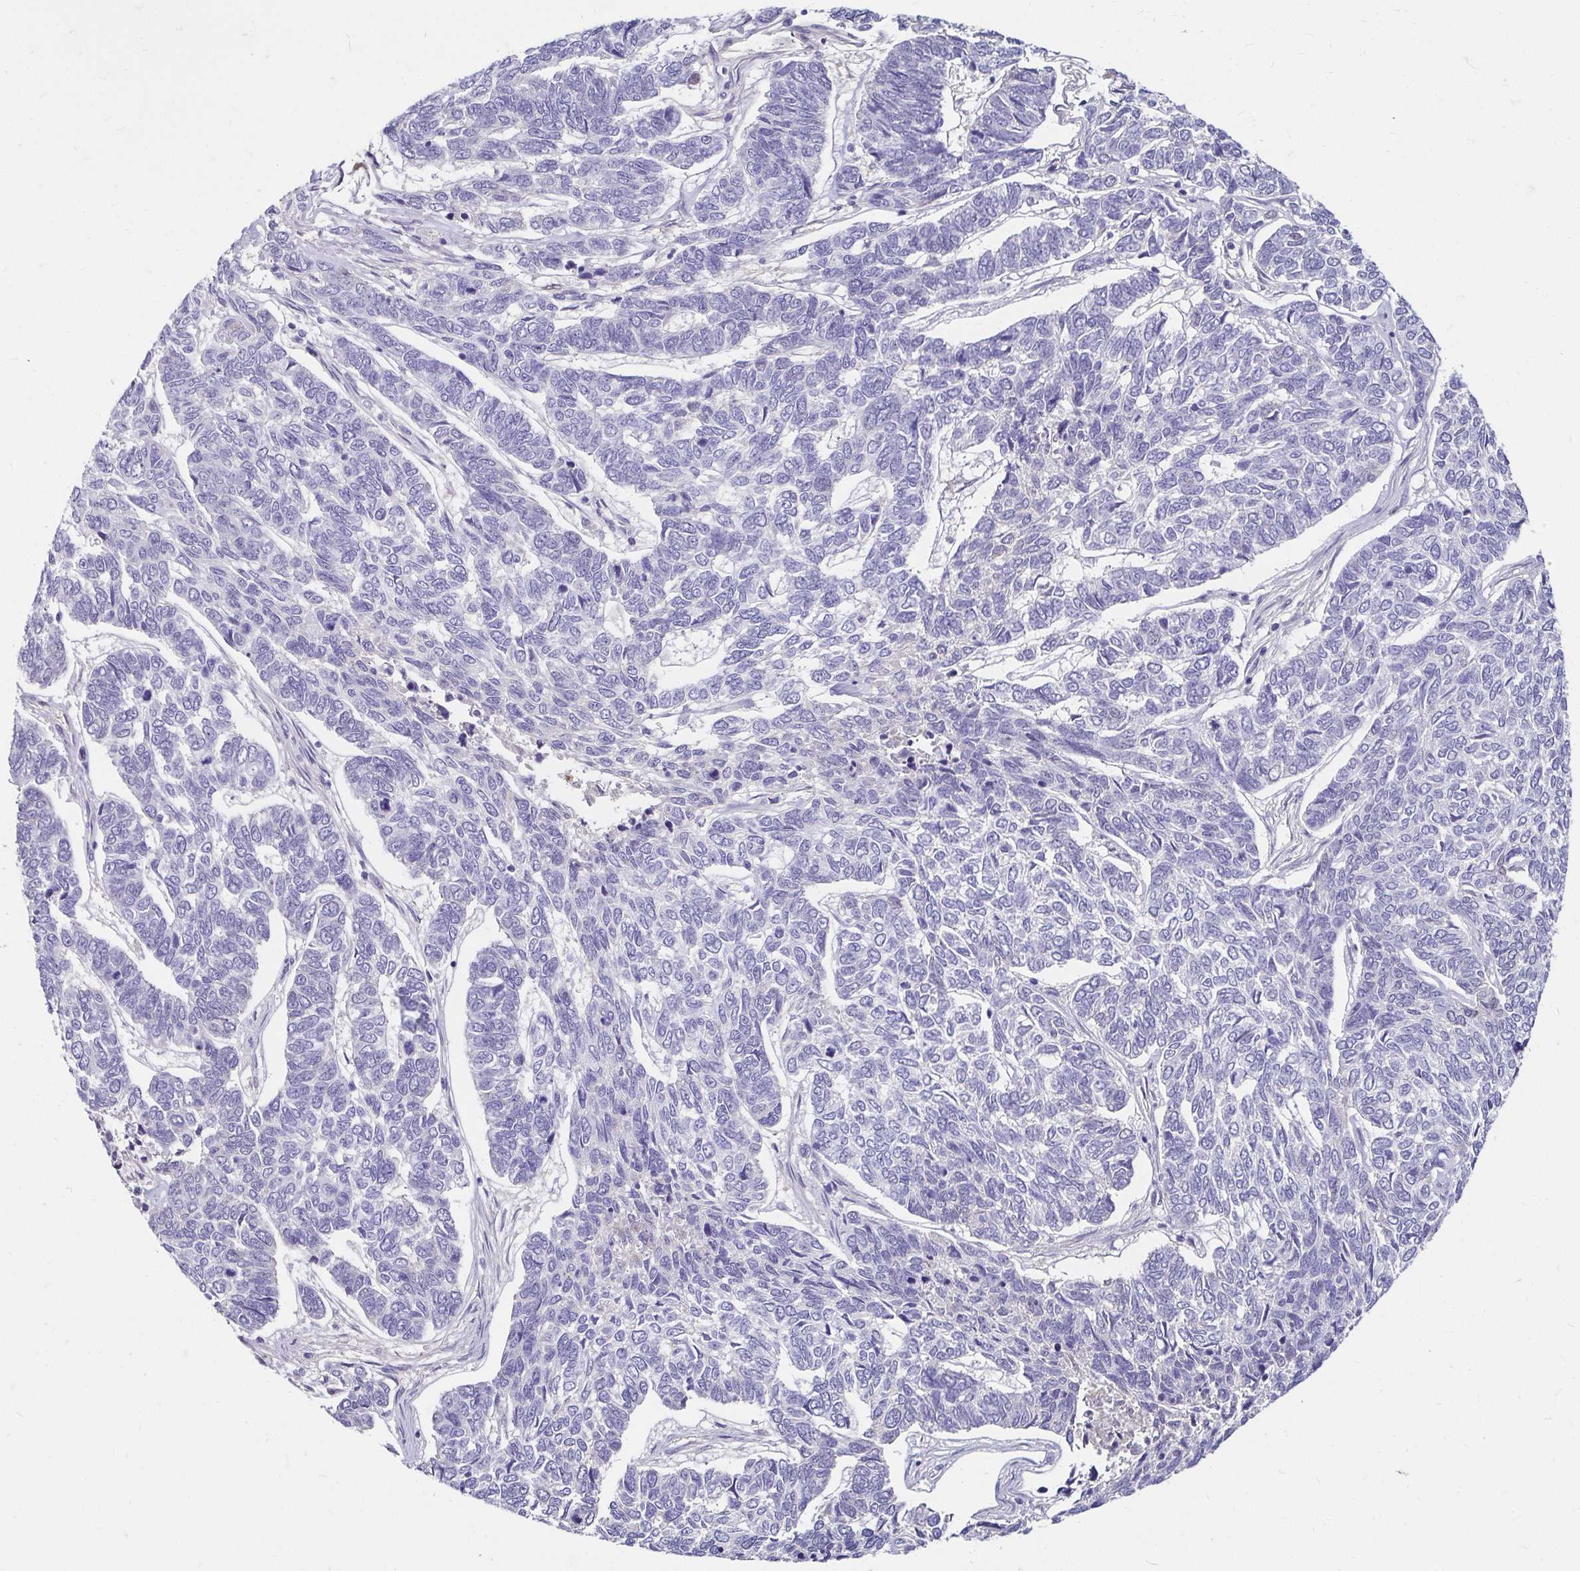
{"staining": {"intensity": "negative", "quantity": "none", "location": "none"}, "tissue": "skin cancer", "cell_type": "Tumor cells", "image_type": "cancer", "snomed": [{"axis": "morphology", "description": "Basal cell carcinoma"}, {"axis": "topography", "description": "Skin"}], "caption": "Immunohistochemistry of skin cancer (basal cell carcinoma) shows no positivity in tumor cells.", "gene": "SCG3", "patient": {"sex": "female", "age": 65}}